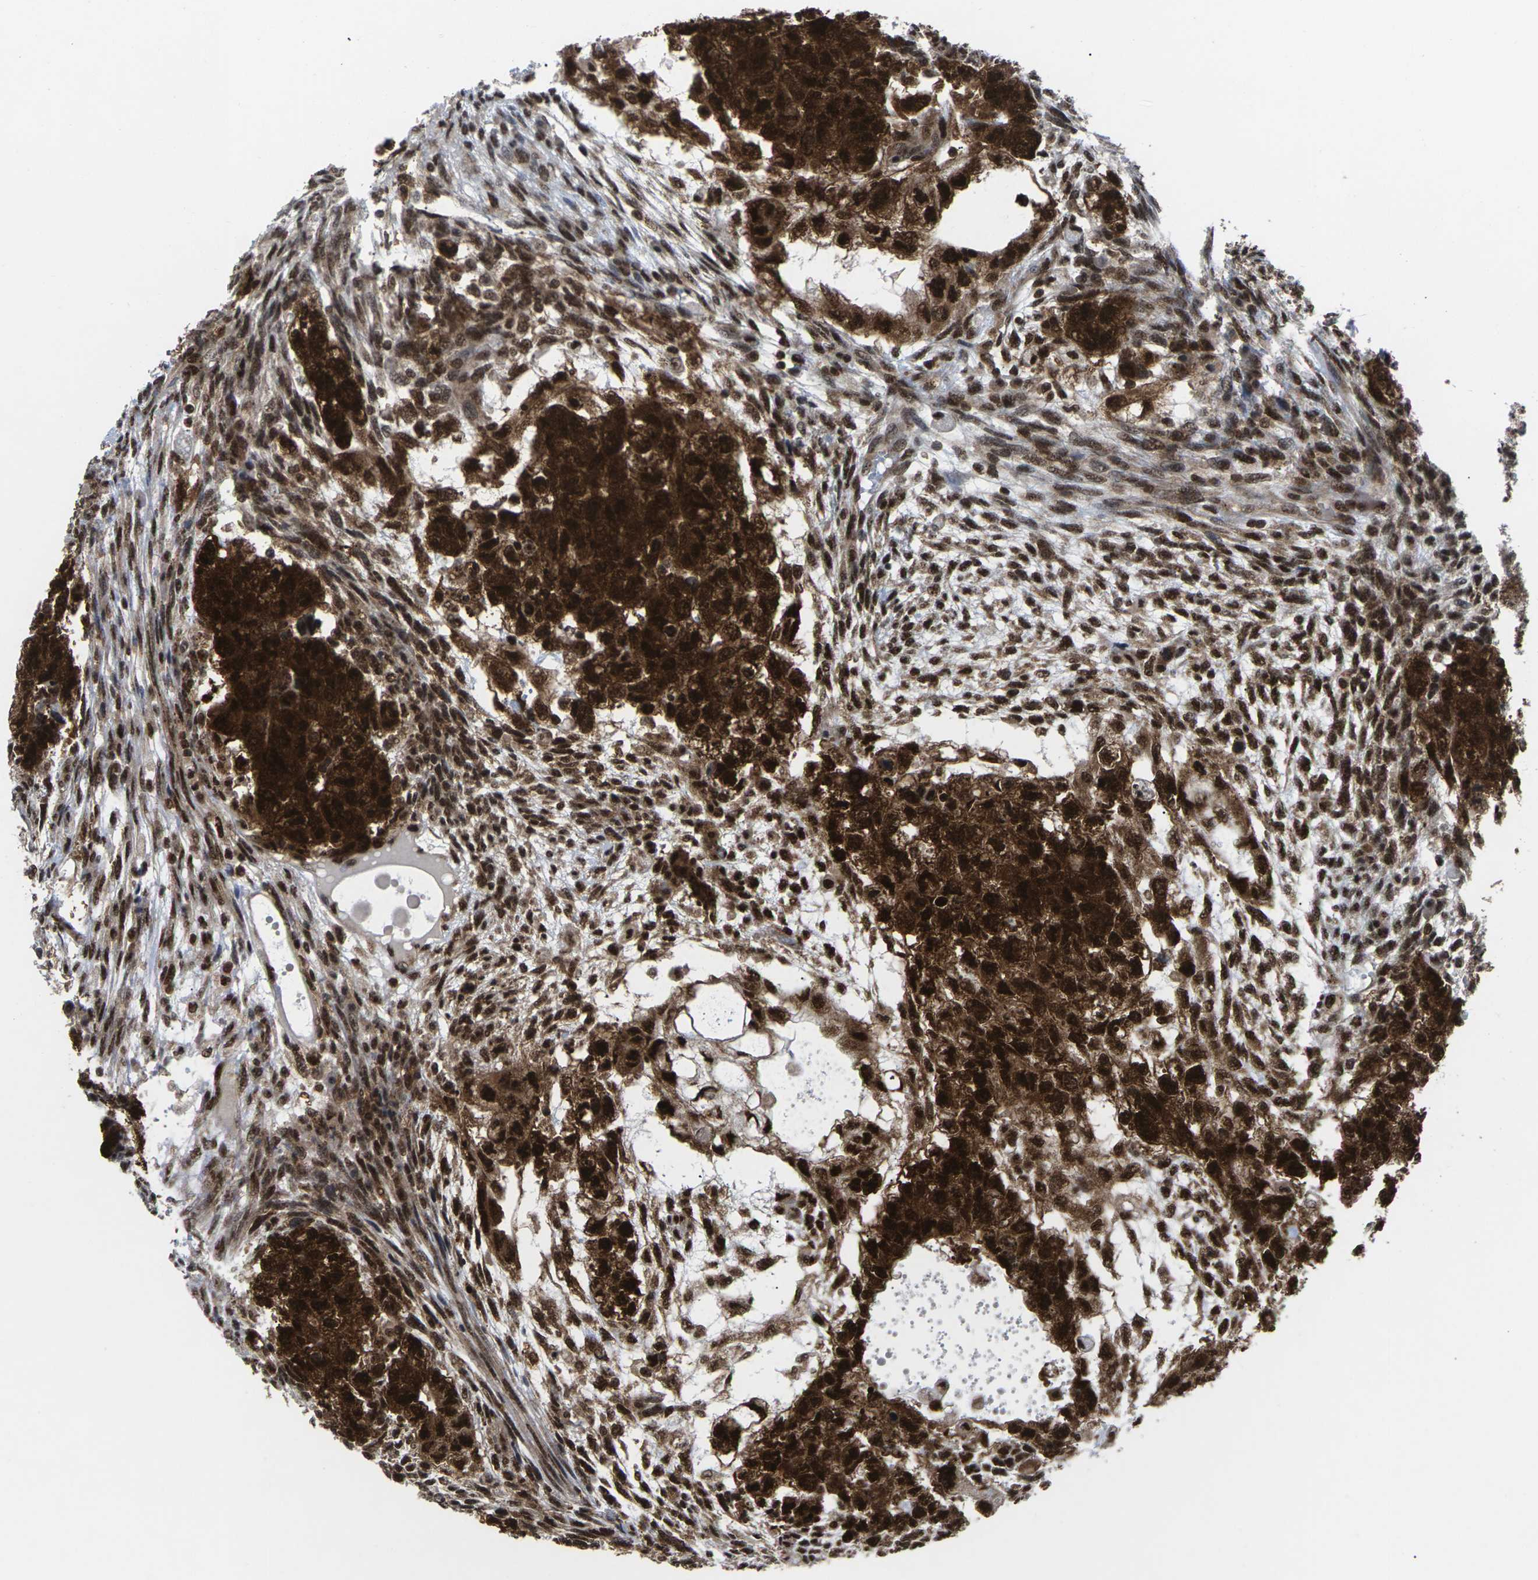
{"staining": {"intensity": "strong", "quantity": ">75%", "location": "cytoplasmic/membranous,nuclear"}, "tissue": "testis cancer", "cell_type": "Tumor cells", "image_type": "cancer", "snomed": [{"axis": "morphology", "description": "Normal tissue, NOS"}, {"axis": "morphology", "description": "Carcinoma, Embryonal, NOS"}, {"axis": "topography", "description": "Testis"}], "caption": "Embryonal carcinoma (testis) stained for a protein exhibits strong cytoplasmic/membranous and nuclear positivity in tumor cells. (DAB (3,3'-diaminobenzidine) IHC with brightfield microscopy, high magnification).", "gene": "MAGOH", "patient": {"sex": "male", "age": 36}}